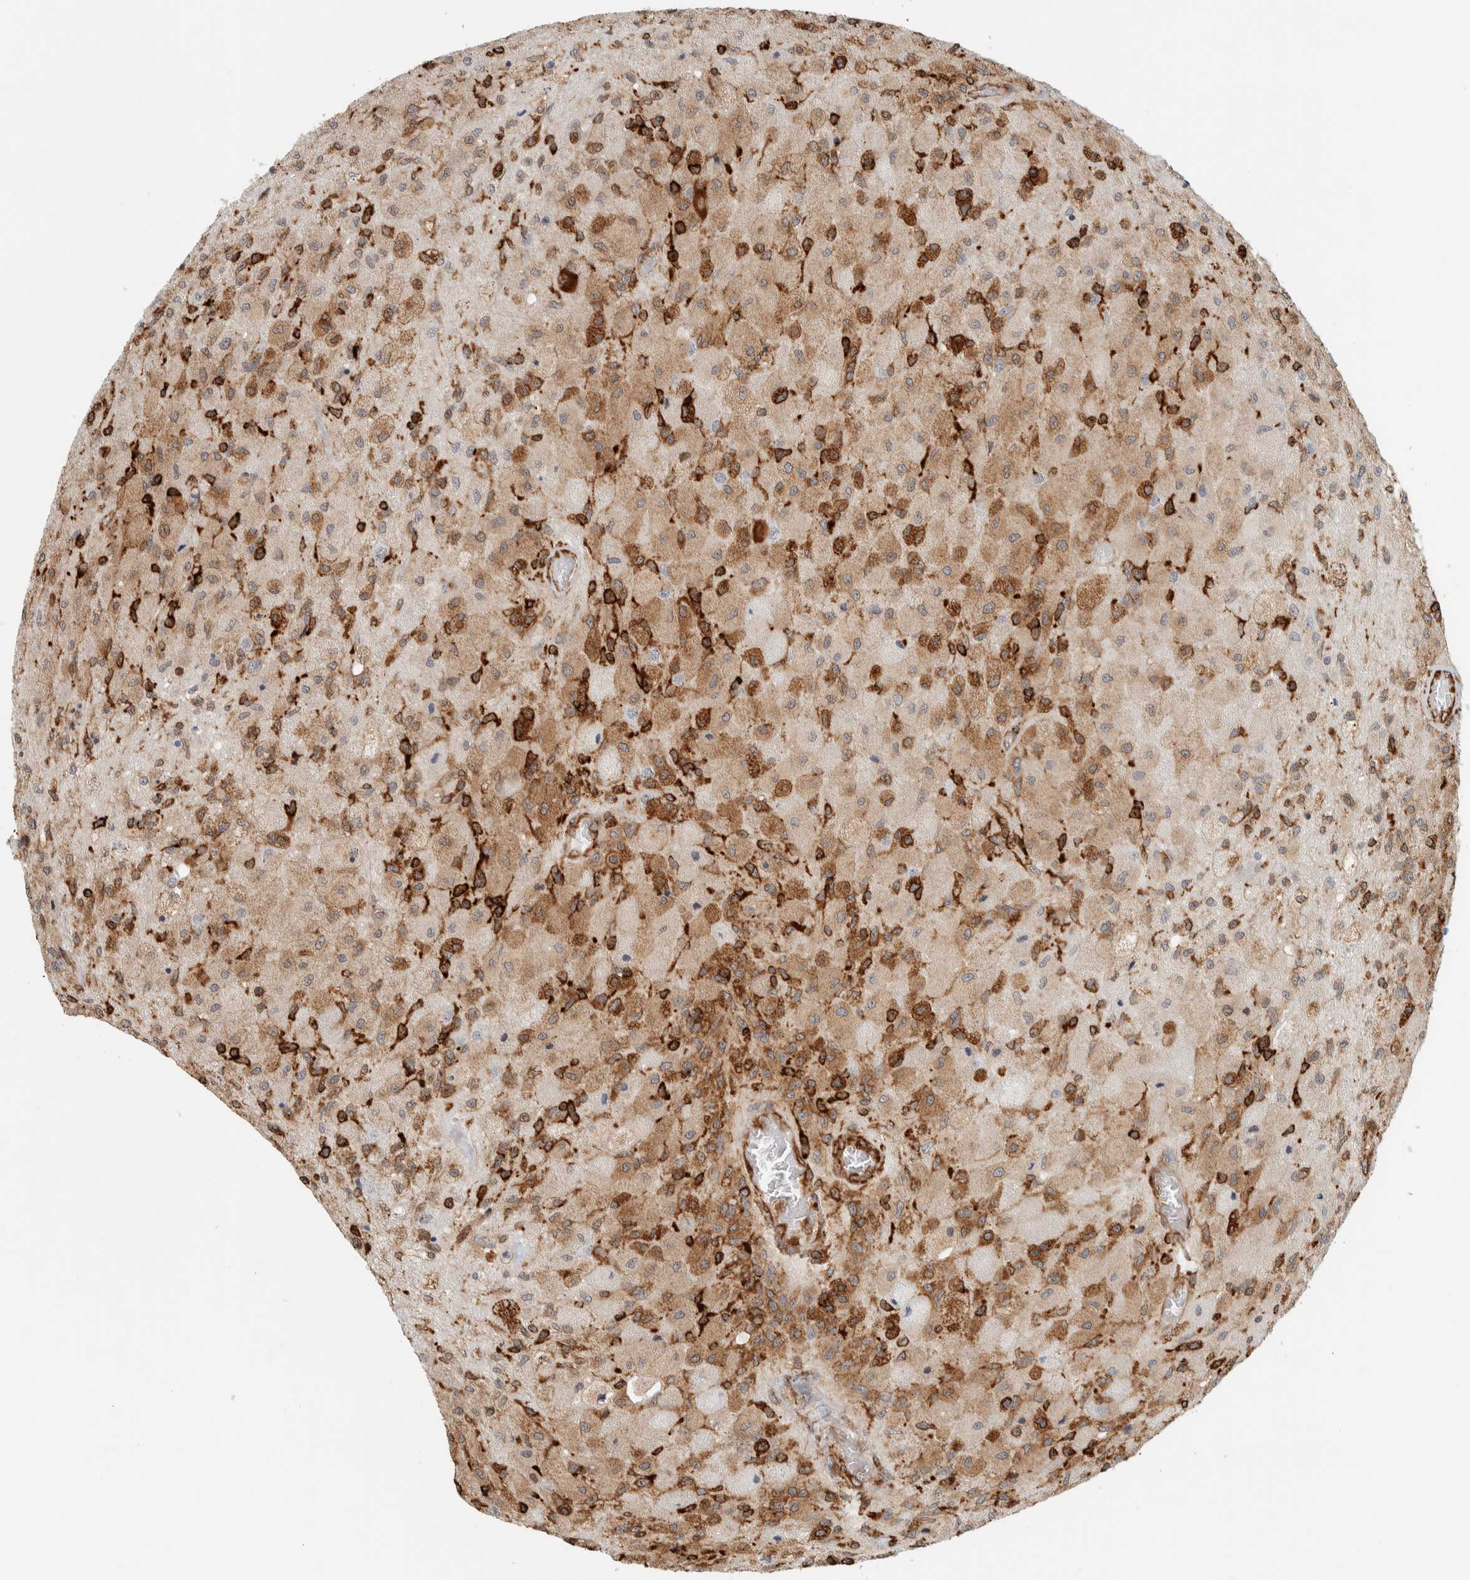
{"staining": {"intensity": "moderate", "quantity": ">75%", "location": "cytoplasmic/membranous"}, "tissue": "glioma", "cell_type": "Tumor cells", "image_type": "cancer", "snomed": [{"axis": "morphology", "description": "Normal tissue, NOS"}, {"axis": "morphology", "description": "Glioma, malignant, High grade"}, {"axis": "topography", "description": "Cerebral cortex"}], "caption": "IHC (DAB) staining of human glioma exhibits moderate cytoplasmic/membranous protein staining in about >75% of tumor cells.", "gene": "LLGL2", "patient": {"sex": "male", "age": 77}}